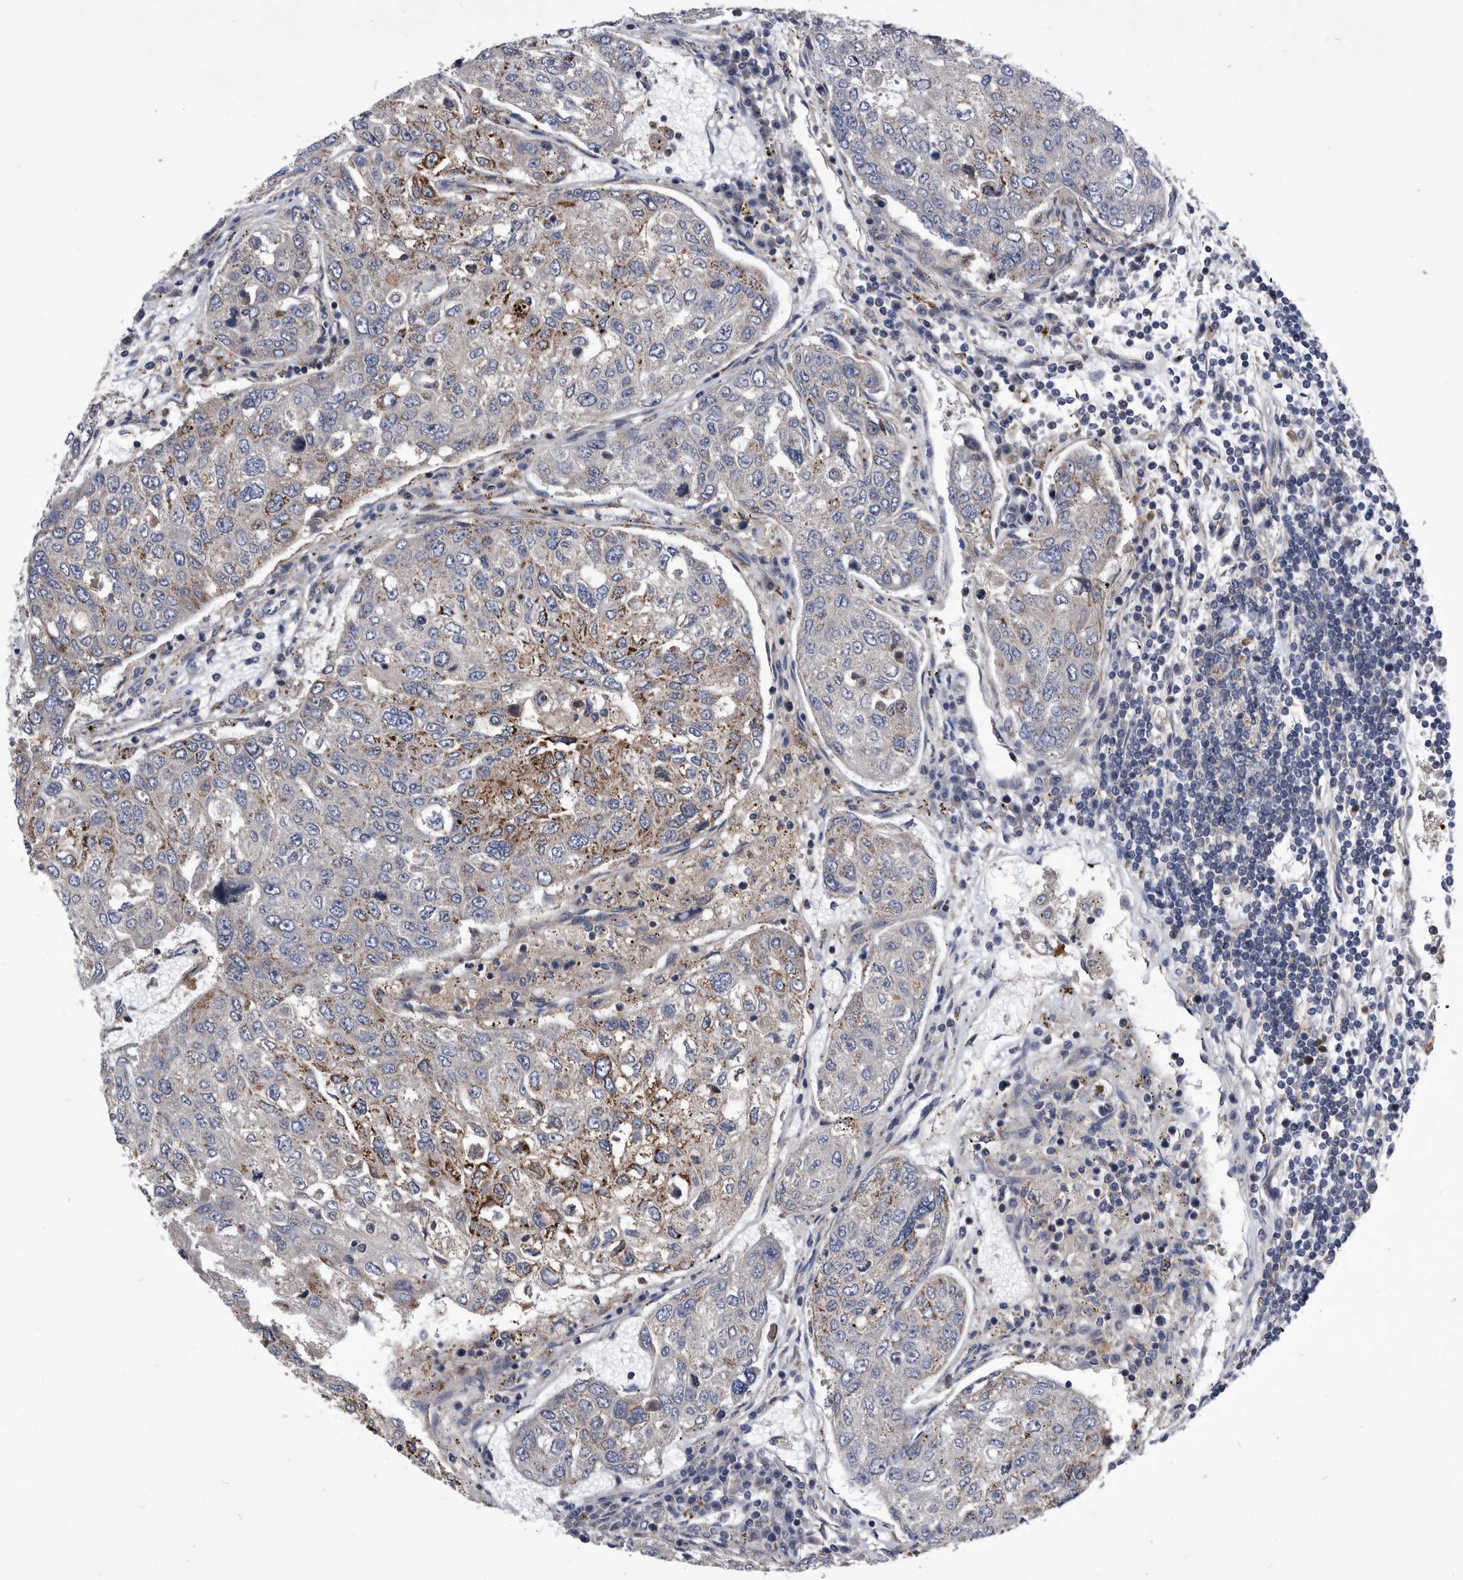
{"staining": {"intensity": "moderate", "quantity": "<25%", "location": "cytoplasmic/membranous"}, "tissue": "urothelial cancer", "cell_type": "Tumor cells", "image_type": "cancer", "snomed": [{"axis": "morphology", "description": "Urothelial carcinoma, High grade"}, {"axis": "topography", "description": "Lymph node"}, {"axis": "topography", "description": "Urinary bladder"}], "caption": "Immunohistochemistry image of neoplastic tissue: human high-grade urothelial carcinoma stained using immunohistochemistry (IHC) reveals low levels of moderate protein expression localized specifically in the cytoplasmic/membranous of tumor cells, appearing as a cytoplasmic/membranous brown color.", "gene": "BAIAP3", "patient": {"sex": "male", "age": 51}}